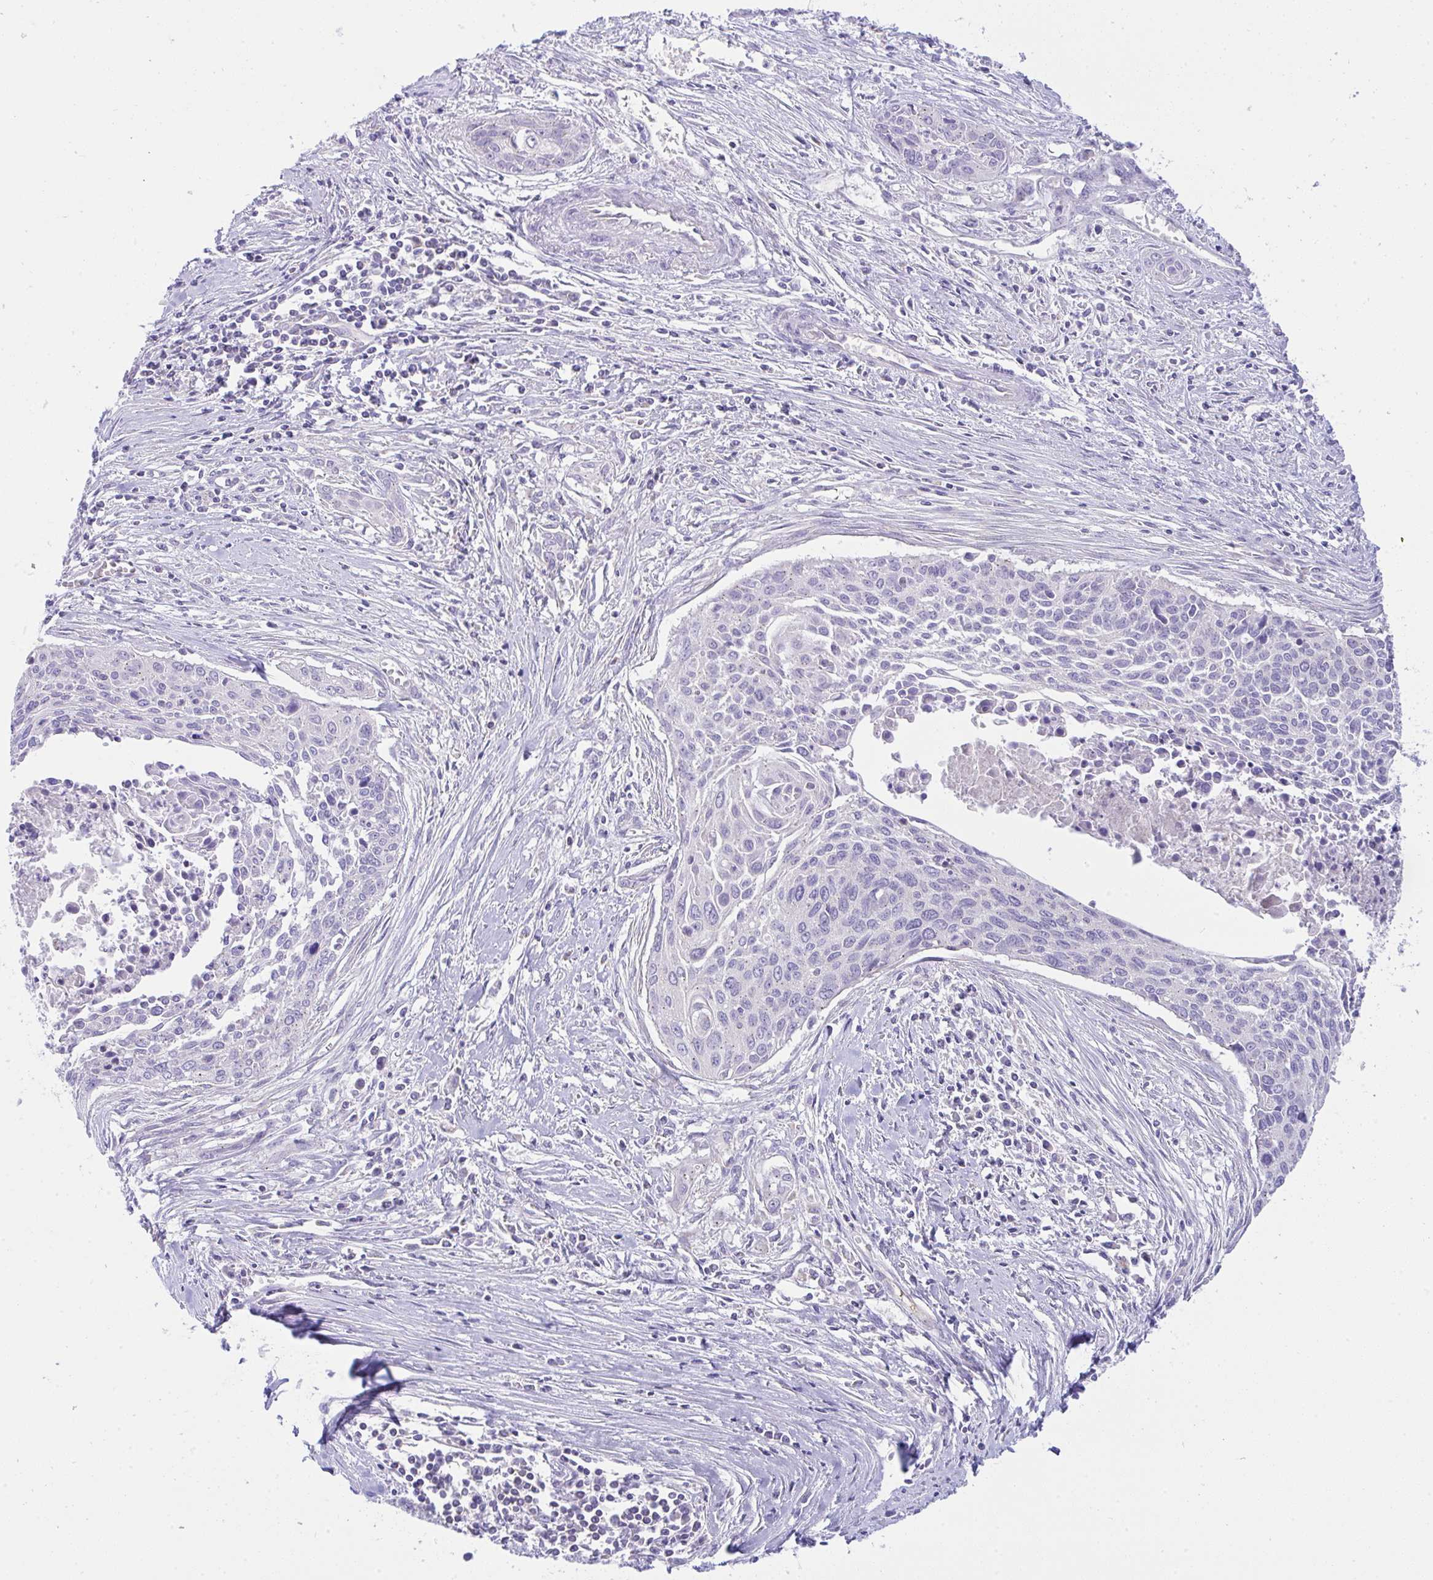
{"staining": {"intensity": "negative", "quantity": "none", "location": "none"}, "tissue": "cervical cancer", "cell_type": "Tumor cells", "image_type": "cancer", "snomed": [{"axis": "morphology", "description": "Squamous cell carcinoma, NOS"}, {"axis": "topography", "description": "Cervix"}], "caption": "There is no significant positivity in tumor cells of cervical cancer.", "gene": "PLA2G12B", "patient": {"sex": "female", "age": 55}}